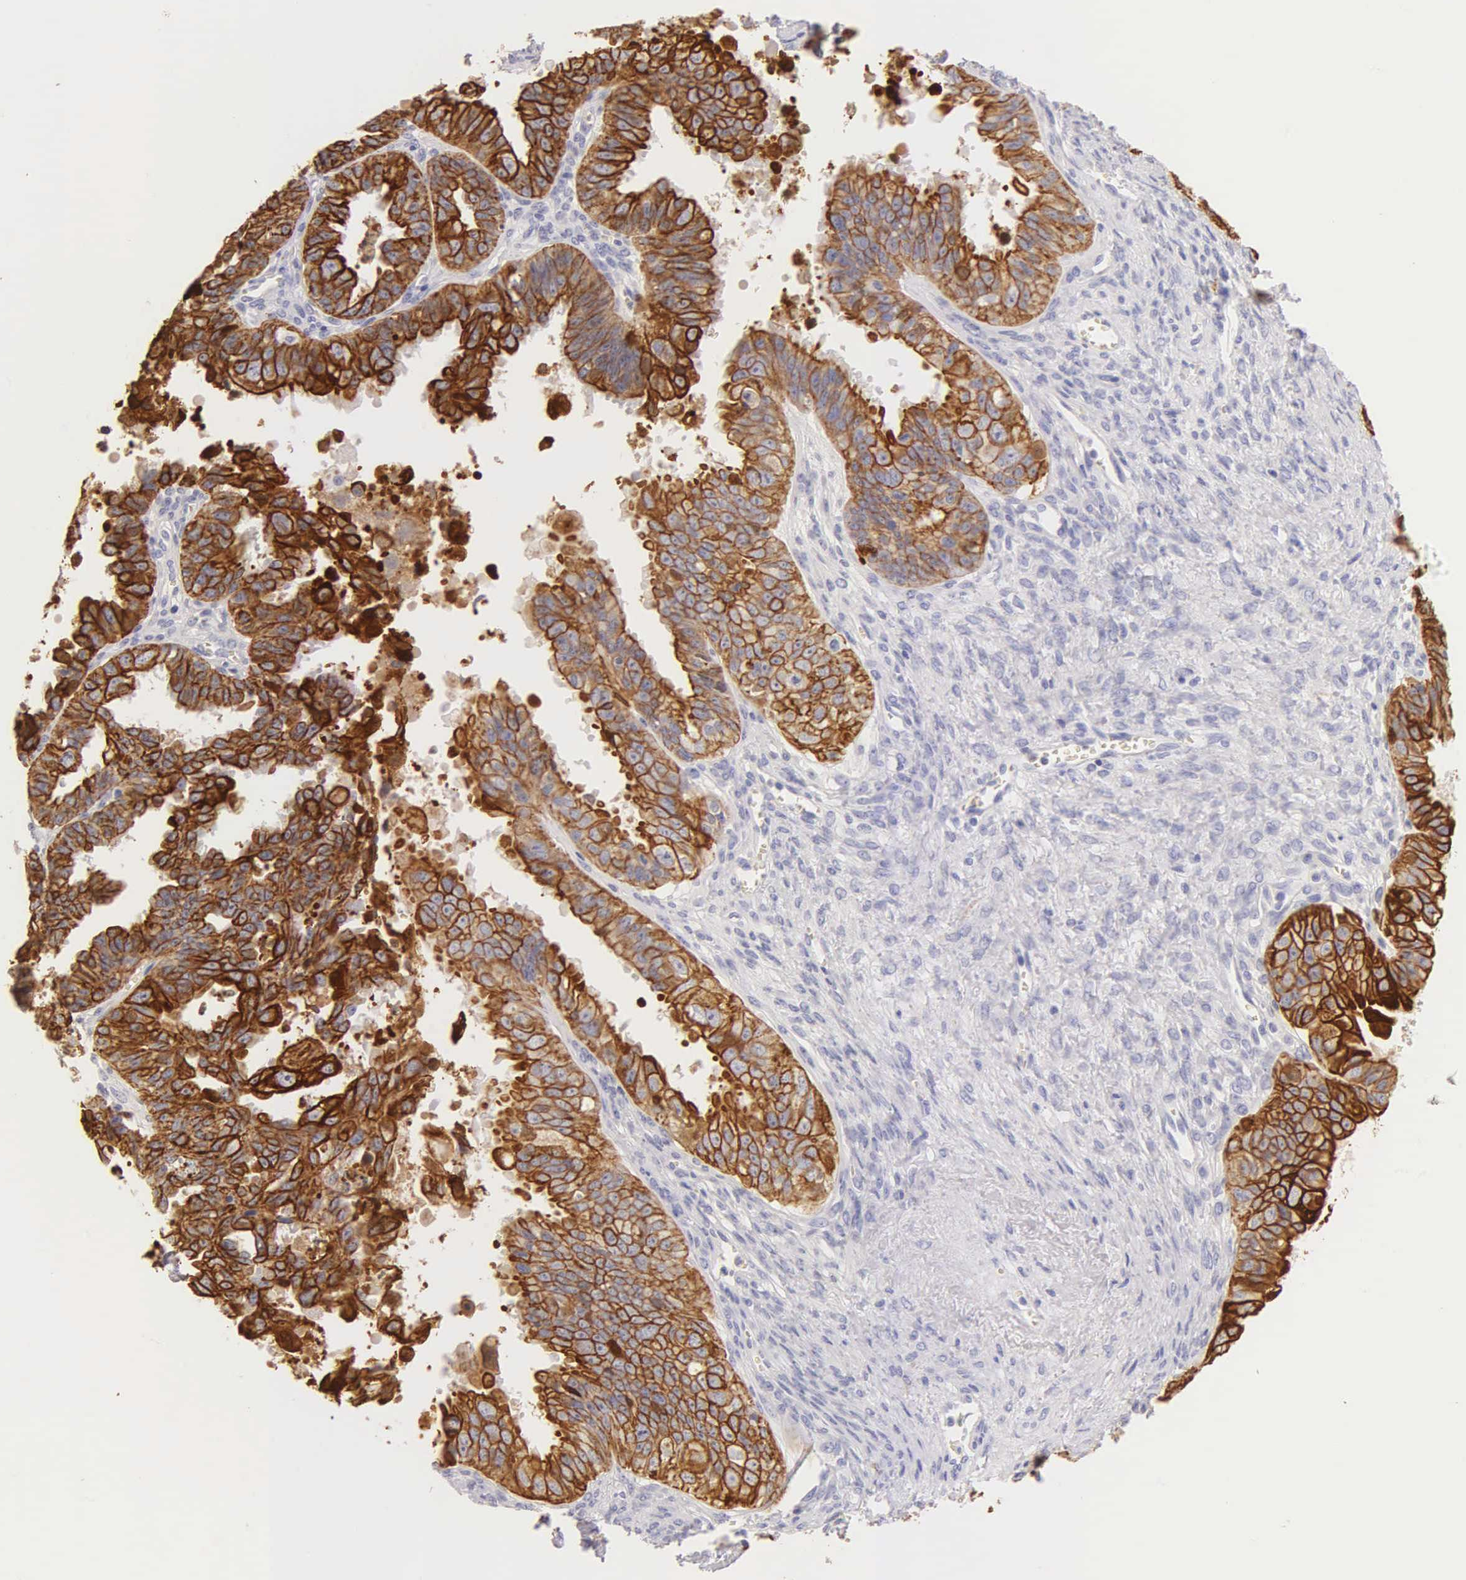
{"staining": {"intensity": "strong", "quantity": ">75%", "location": "cytoplasmic/membranous"}, "tissue": "ovarian cancer", "cell_type": "Tumor cells", "image_type": "cancer", "snomed": [{"axis": "morphology", "description": "Carcinoma, endometroid"}, {"axis": "topography", "description": "Ovary"}], "caption": "Brown immunohistochemical staining in human ovarian endometroid carcinoma exhibits strong cytoplasmic/membranous staining in approximately >75% of tumor cells.", "gene": "KRT17", "patient": {"sex": "female", "age": 85}}